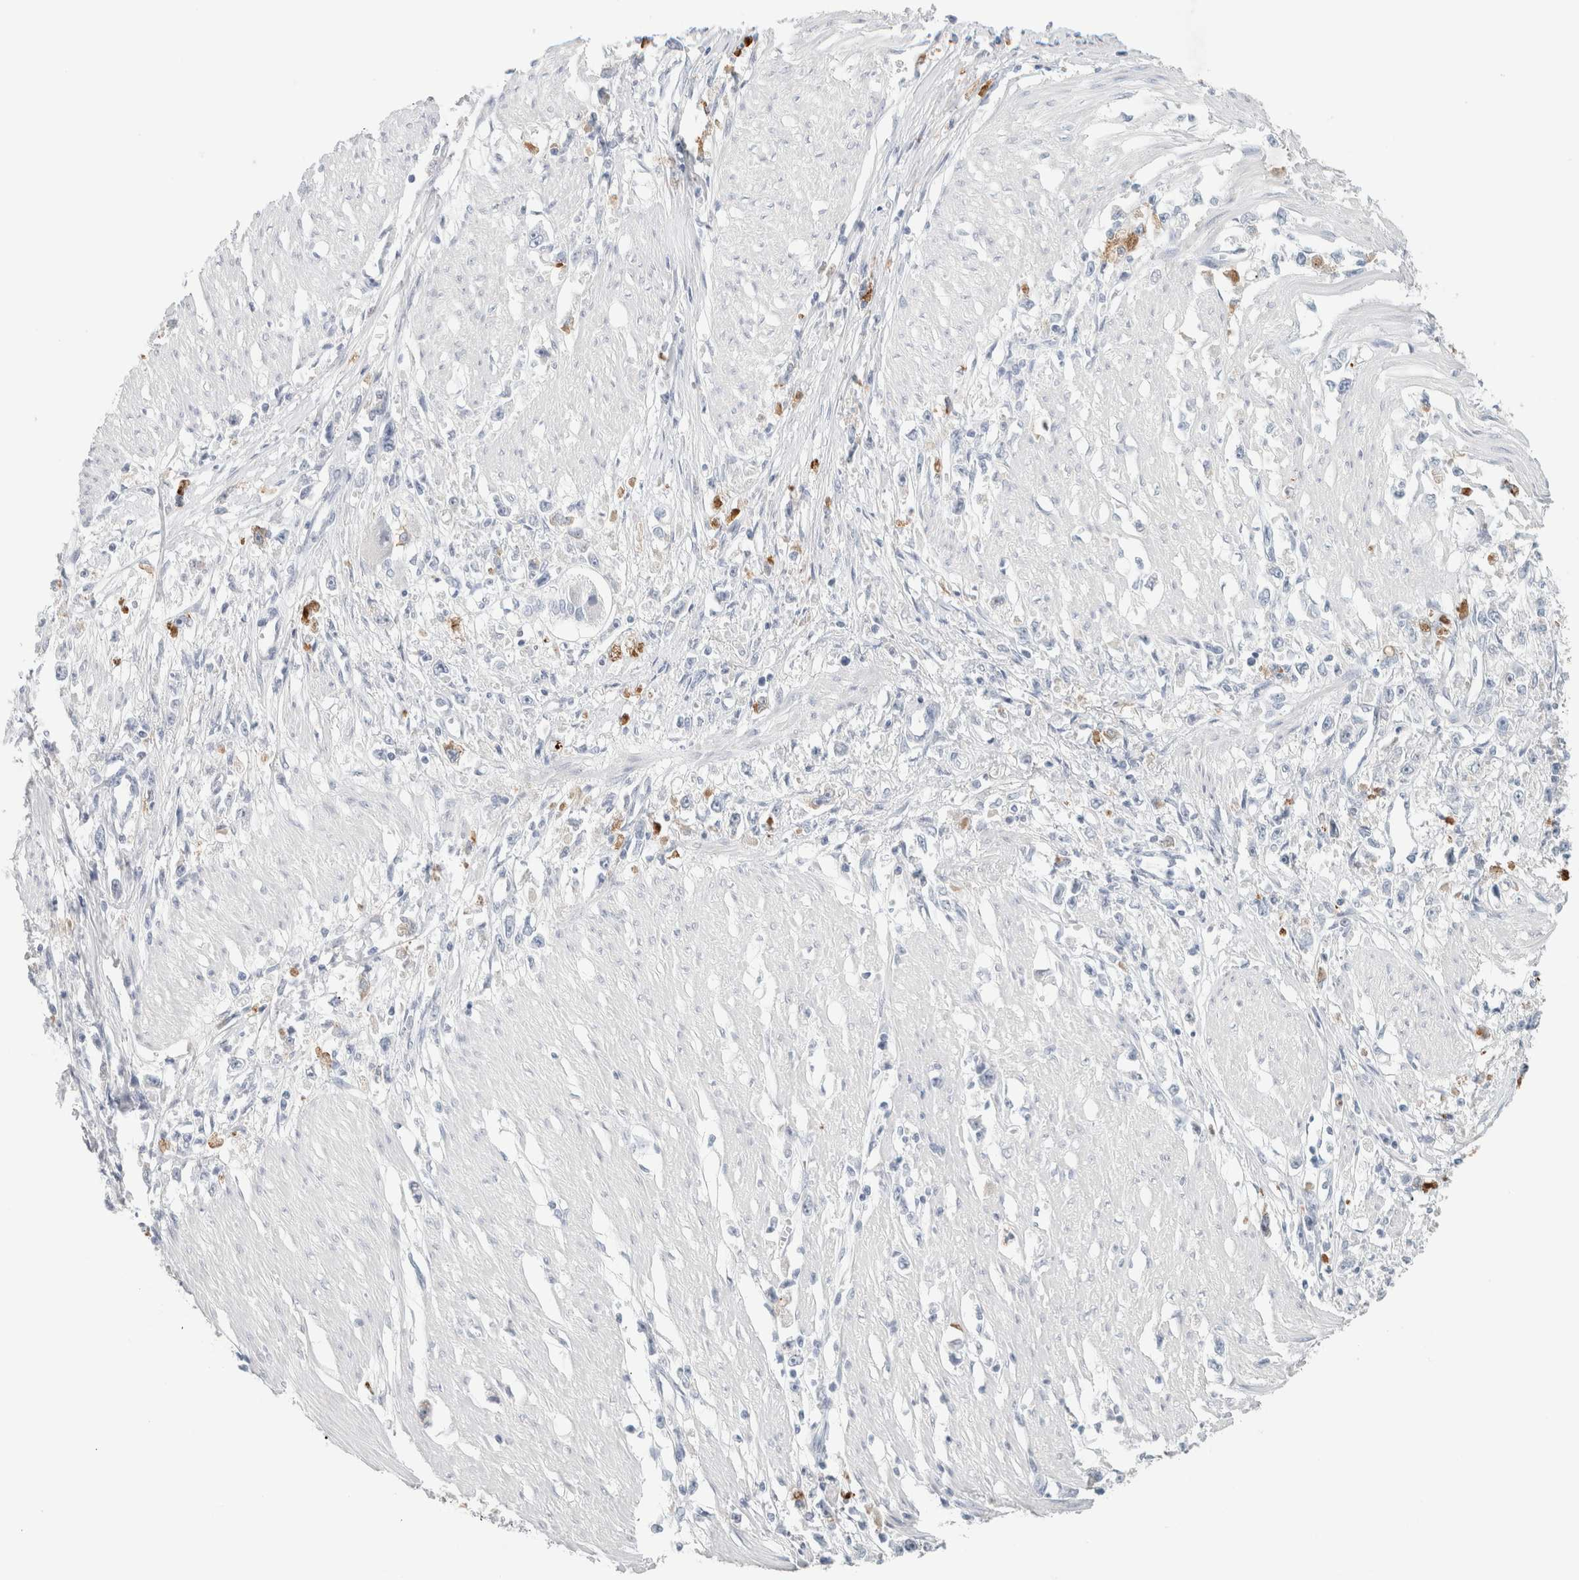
{"staining": {"intensity": "negative", "quantity": "none", "location": "none"}, "tissue": "stomach cancer", "cell_type": "Tumor cells", "image_type": "cancer", "snomed": [{"axis": "morphology", "description": "Adenocarcinoma, NOS"}, {"axis": "topography", "description": "Stomach"}], "caption": "High magnification brightfield microscopy of stomach cancer stained with DAB (3,3'-diaminobenzidine) (brown) and counterstained with hematoxylin (blue): tumor cells show no significant positivity. The staining is performed using DAB (3,3'-diaminobenzidine) brown chromogen with nuclei counter-stained in using hematoxylin.", "gene": "IL6", "patient": {"sex": "female", "age": 59}}